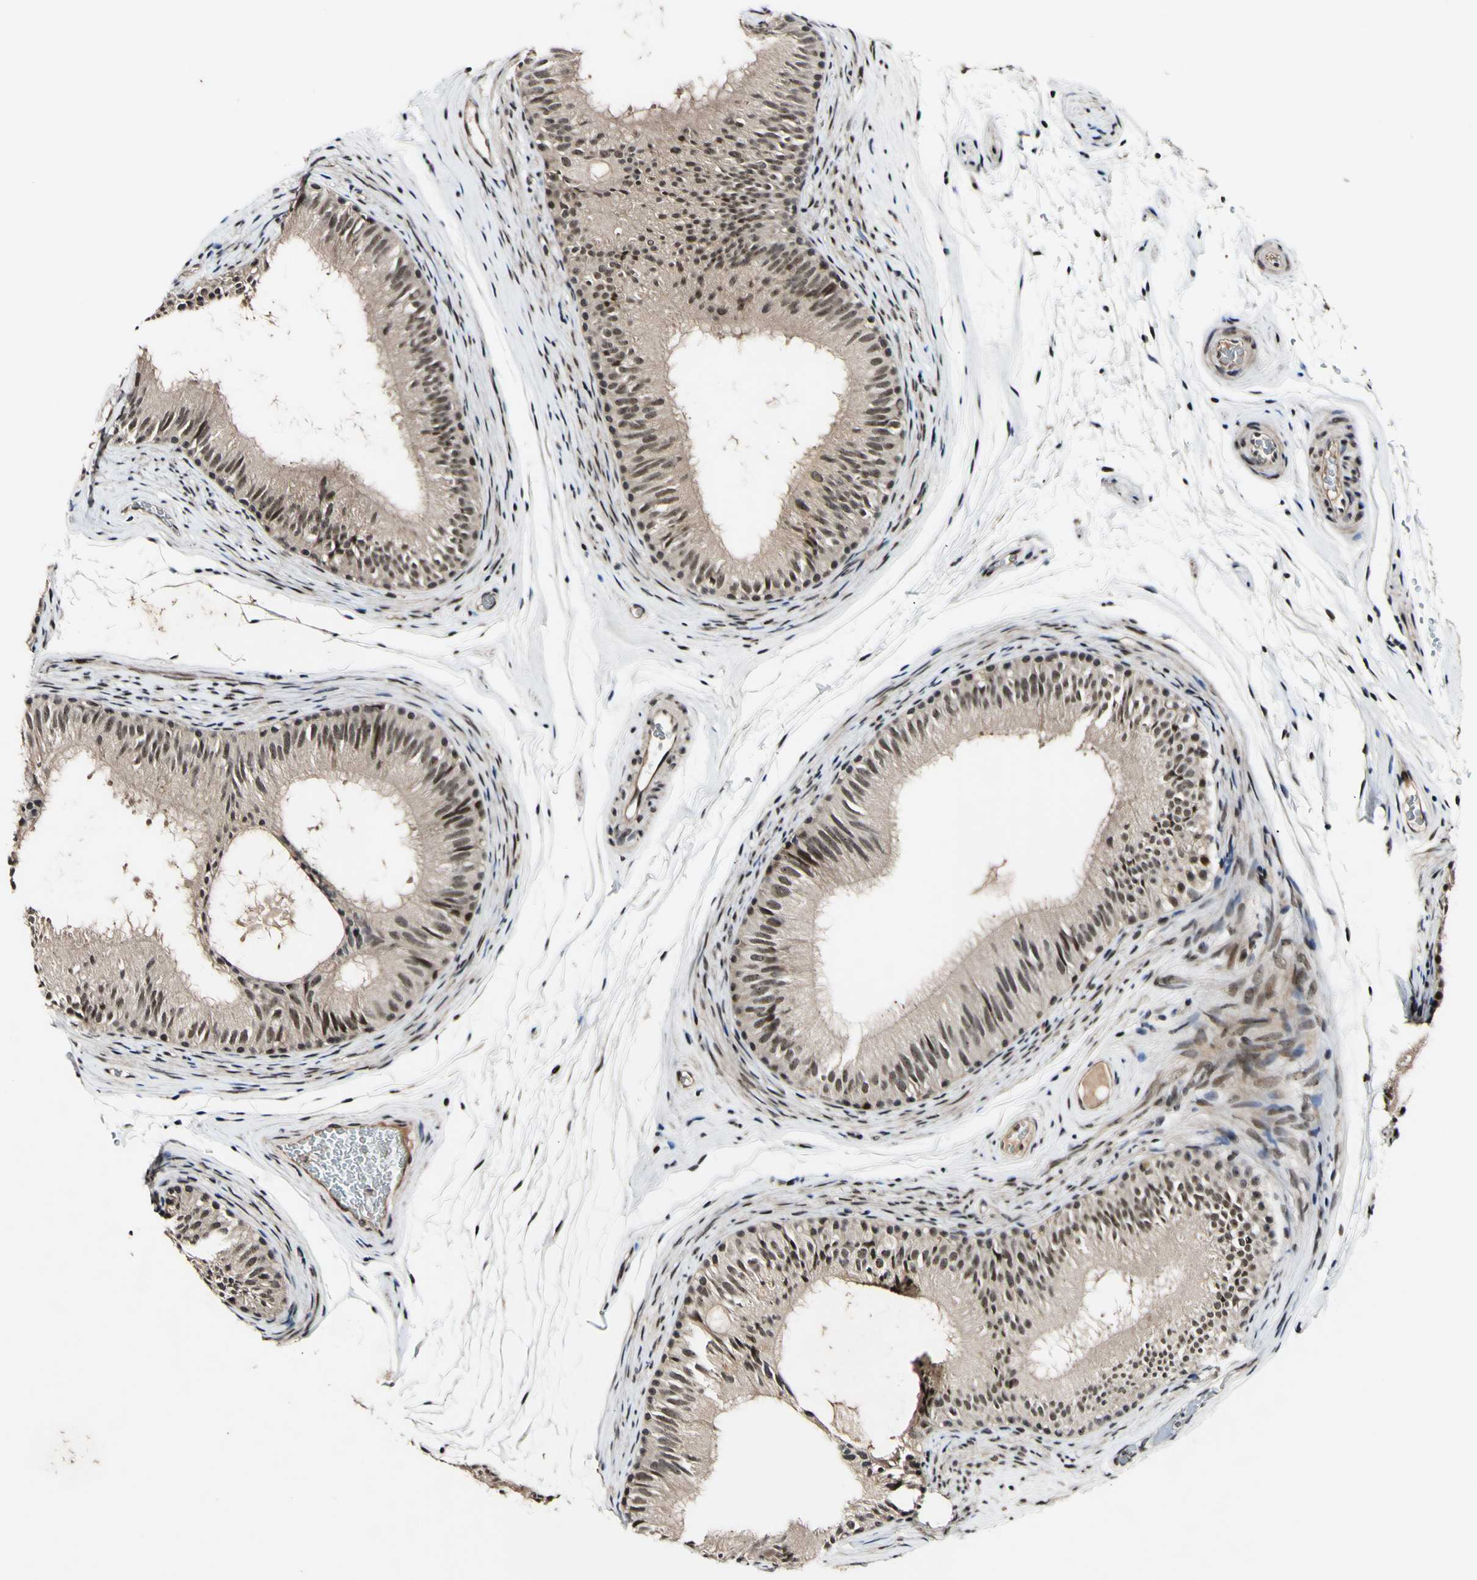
{"staining": {"intensity": "moderate", "quantity": ">75%", "location": "cytoplasmic/membranous,nuclear"}, "tissue": "epididymis", "cell_type": "Glandular cells", "image_type": "normal", "snomed": [{"axis": "morphology", "description": "Normal tissue, NOS"}, {"axis": "topography", "description": "Epididymis"}], "caption": "Immunohistochemistry (IHC) staining of benign epididymis, which exhibits medium levels of moderate cytoplasmic/membranous,nuclear expression in about >75% of glandular cells indicating moderate cytoplasmic/membranous,nuclear protein expression. The staining was performed using DAB (brown) for protein detection and nuclei were counterstained in hematoxylin (blue).", "gene": "POLR2F", "patient": {"sex": "male", "age": 36}}